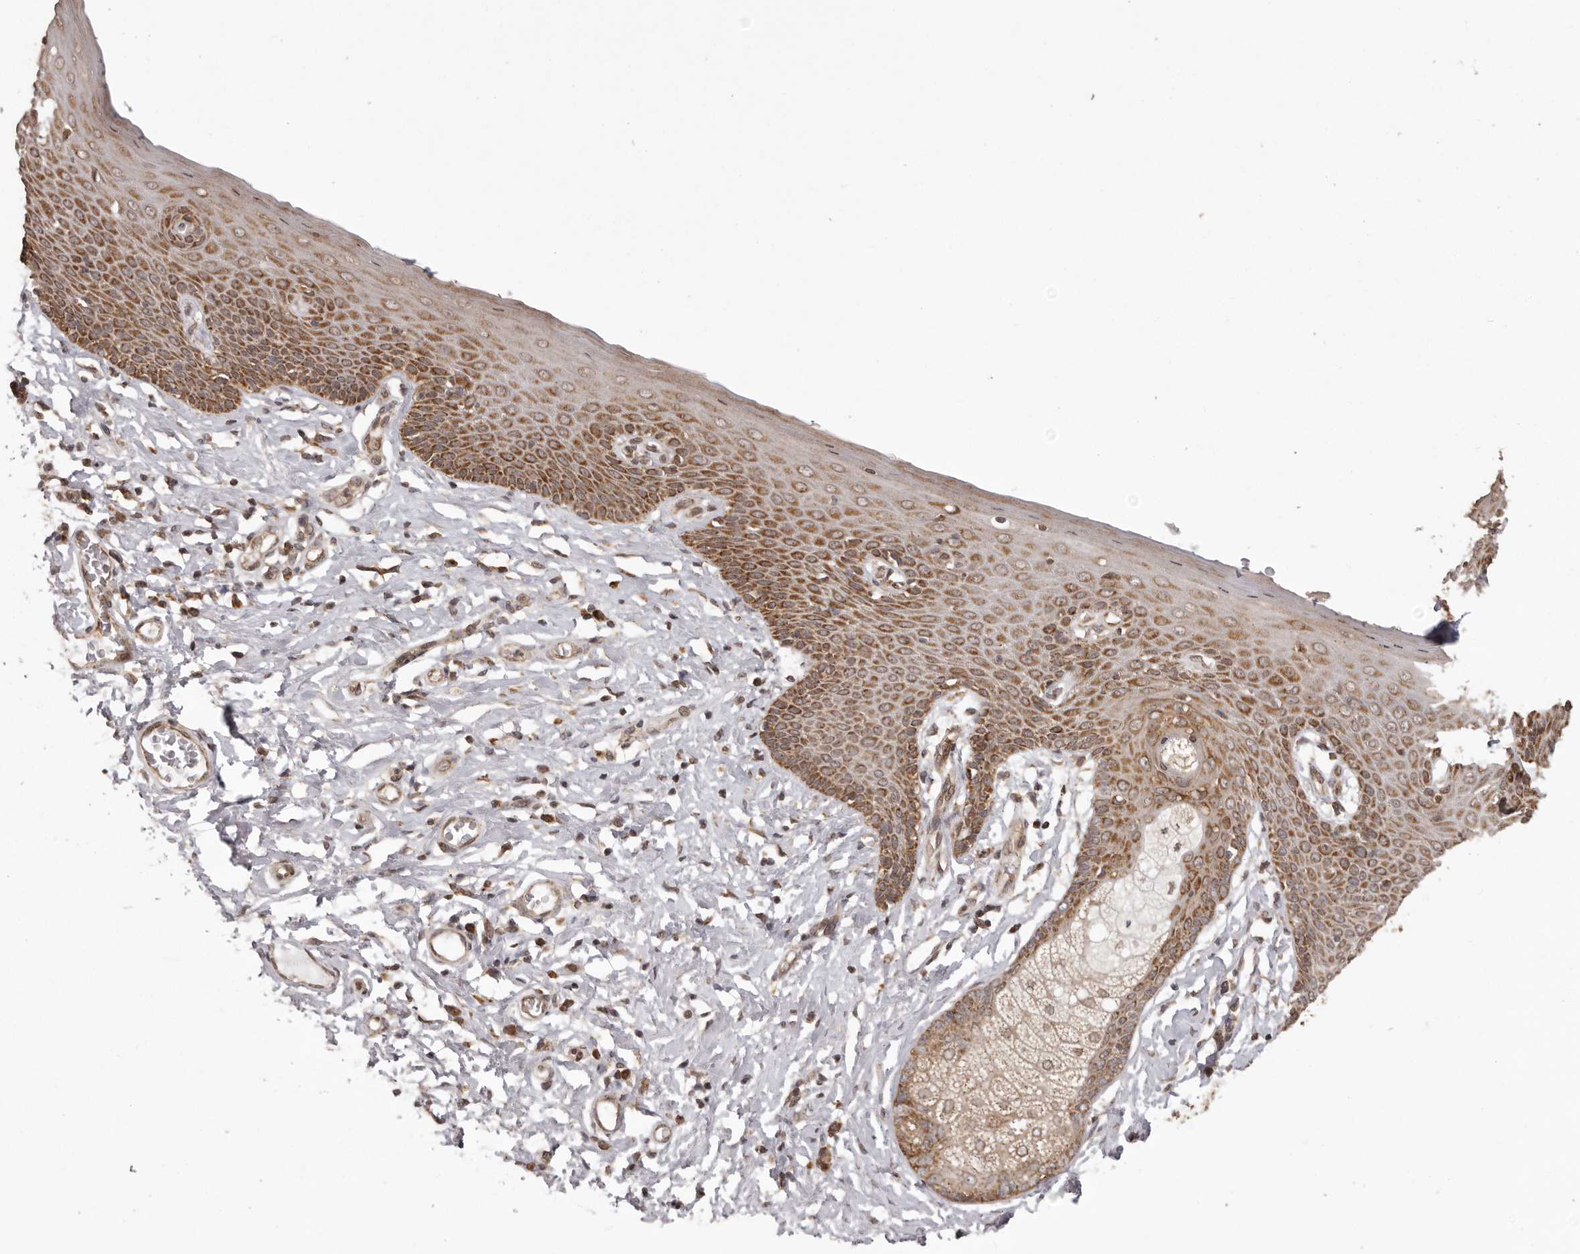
{"staining": {"intensity": "strong", "quantity": ">75%", "location": "cytoplasmic/membranous"}, "tissue": "skin", "cell_type": "Epidermal cells", "image_type": "normal", "snomed": [{"axis": "morphology", "description": "Normal tissue, NOS"}, {"axis": "topography", "description": "Vulva"}], "caption": "Immunohistochemical staining of benign skin displays high levels of strong cytoplasmic/membranous expression in approximately >75% of epidermal cells. Nuclei are stained in blue.", "gene": "CHRM2", "patient": {"sex": "female", "age": 66}}